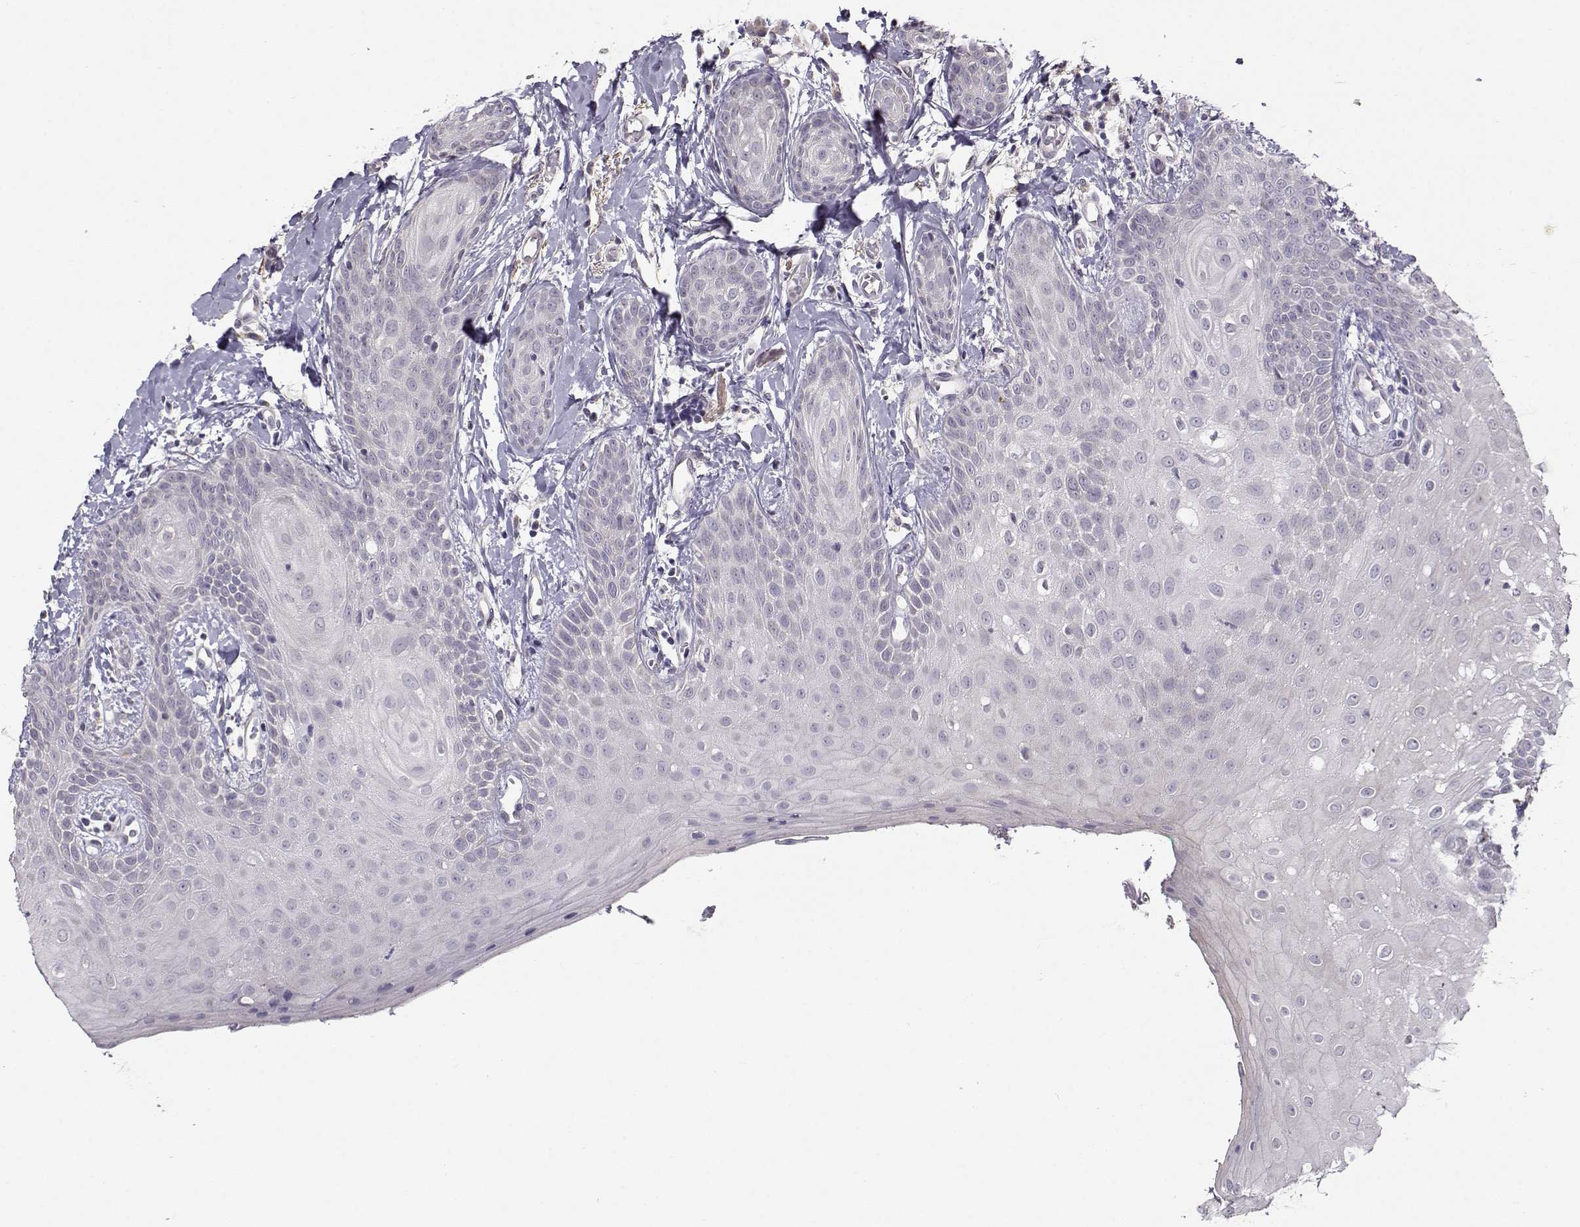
{"staining": {"intensity": "negative", "quantity": "none", "location": "none"}, "tissue": "head and neck cancer", "cell_type": "Tumor cells", "image_type": "cancer", "snomed": [{"axis": "morphology", "description": "Normal tissue, NOS"}, {"axis": "morphology", "description": "Squamous cell carcinoma, NOS"}, {"axis": "topography", "description": "Oral tissue"}, {"axis": "topography", "description": "Salivary gland"}, {"axis": "topography", "description": "Head-Neck"}], "caption": "Micrograph shows no significant protein expression in tumor cells of head and neck squamous cell carcinoma.", "gene": "TMEM145", "patient": {"sex": "female", "age": 62}}